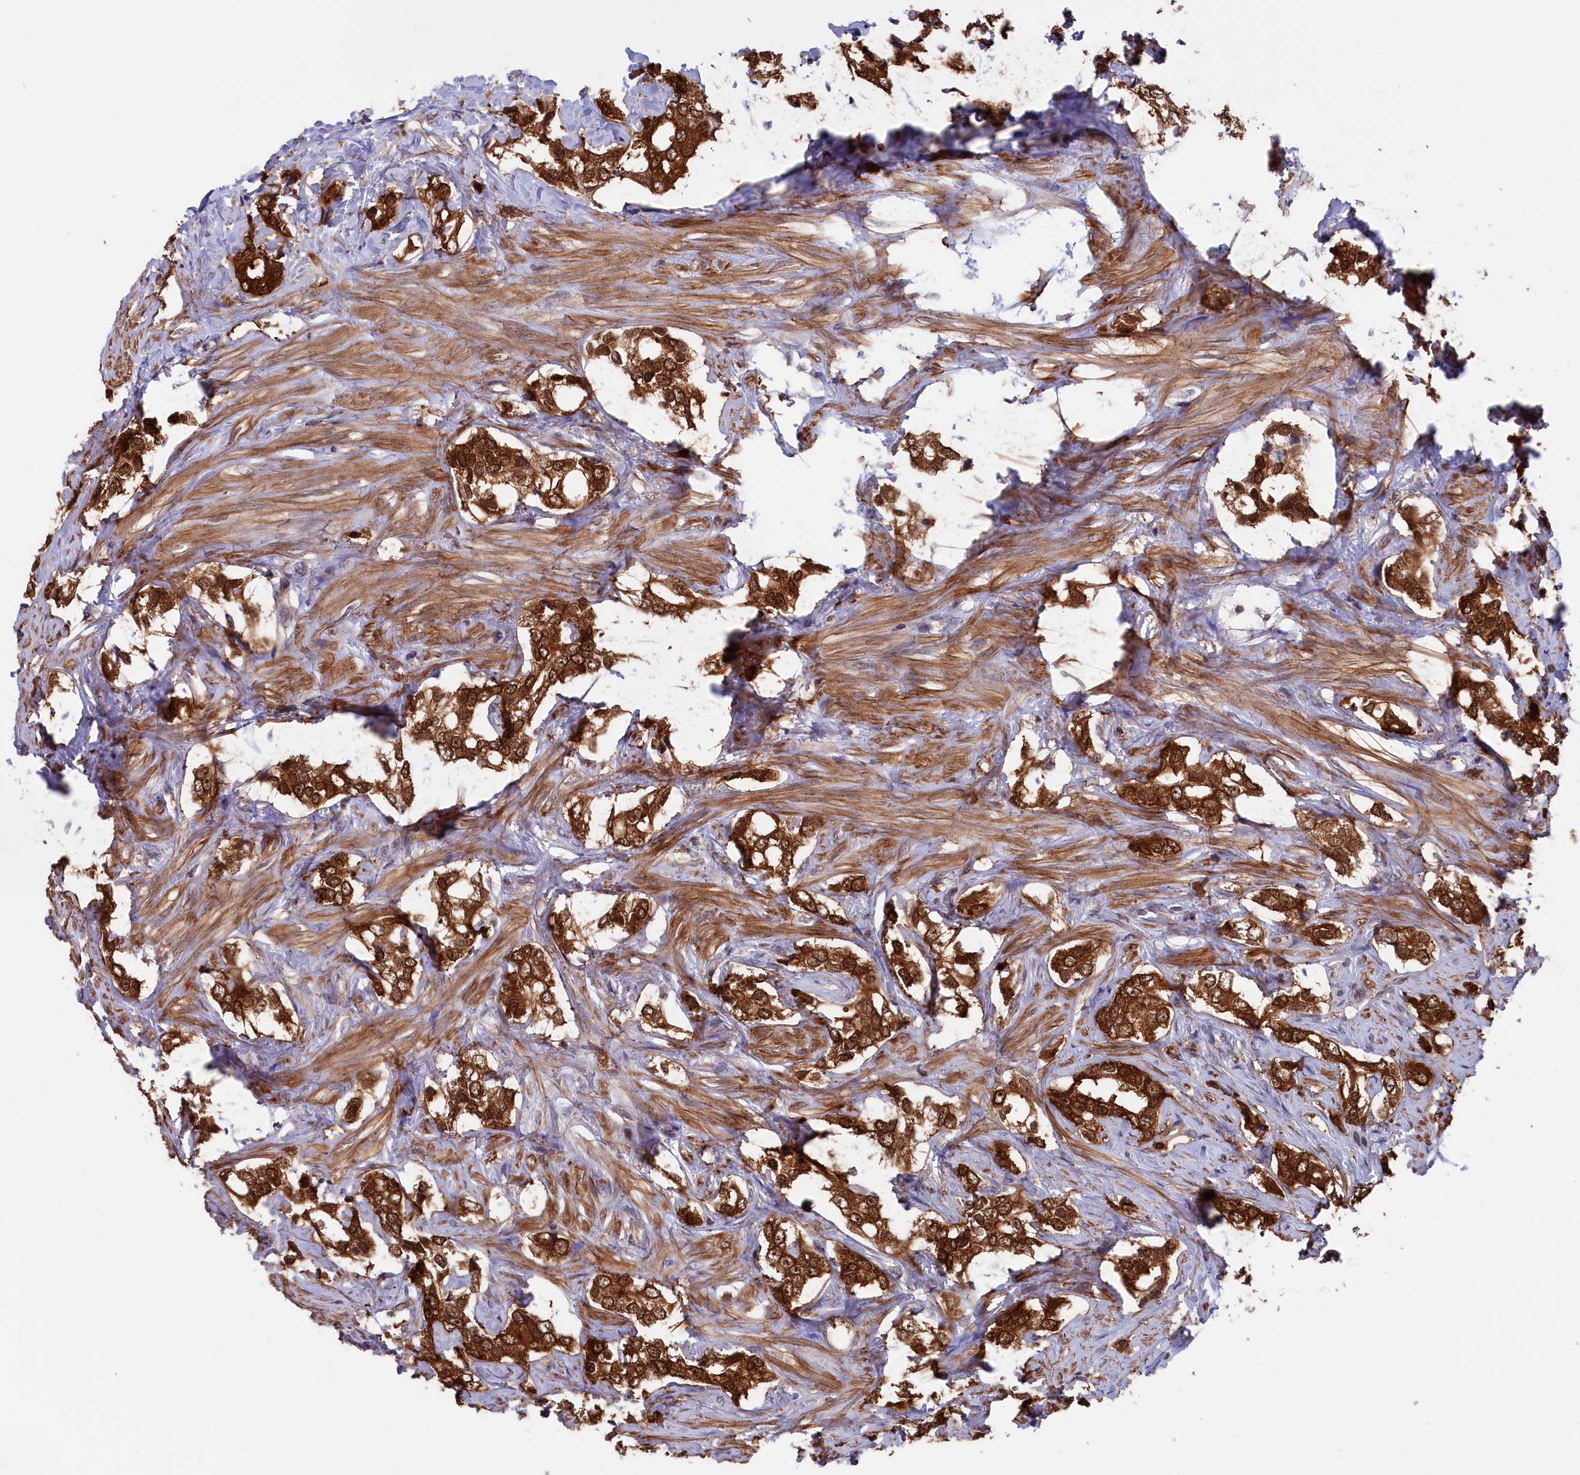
{"staining": {"intensity": "strong", "quantity": ">75%", "location": "cytoplasmic/membranous,nuclear"}, "tissue": "prostate cancer", "cell_type": "Tumor cells", "image_type": "cancer", "snomed": [{"axis": "morphology", "description": "Adenocarcinoma, High grade"}, {"axis": "topography", "description": "Prostate"}], "caption": "Prostate cancer was stained to show a protein in brown. There is high levels of strong cytoplasmic/membranous and nuclear expression in approximately >75% of tumor cells.", "gene": "JPT2", "patient": {"sex": "male", "age": 66}}